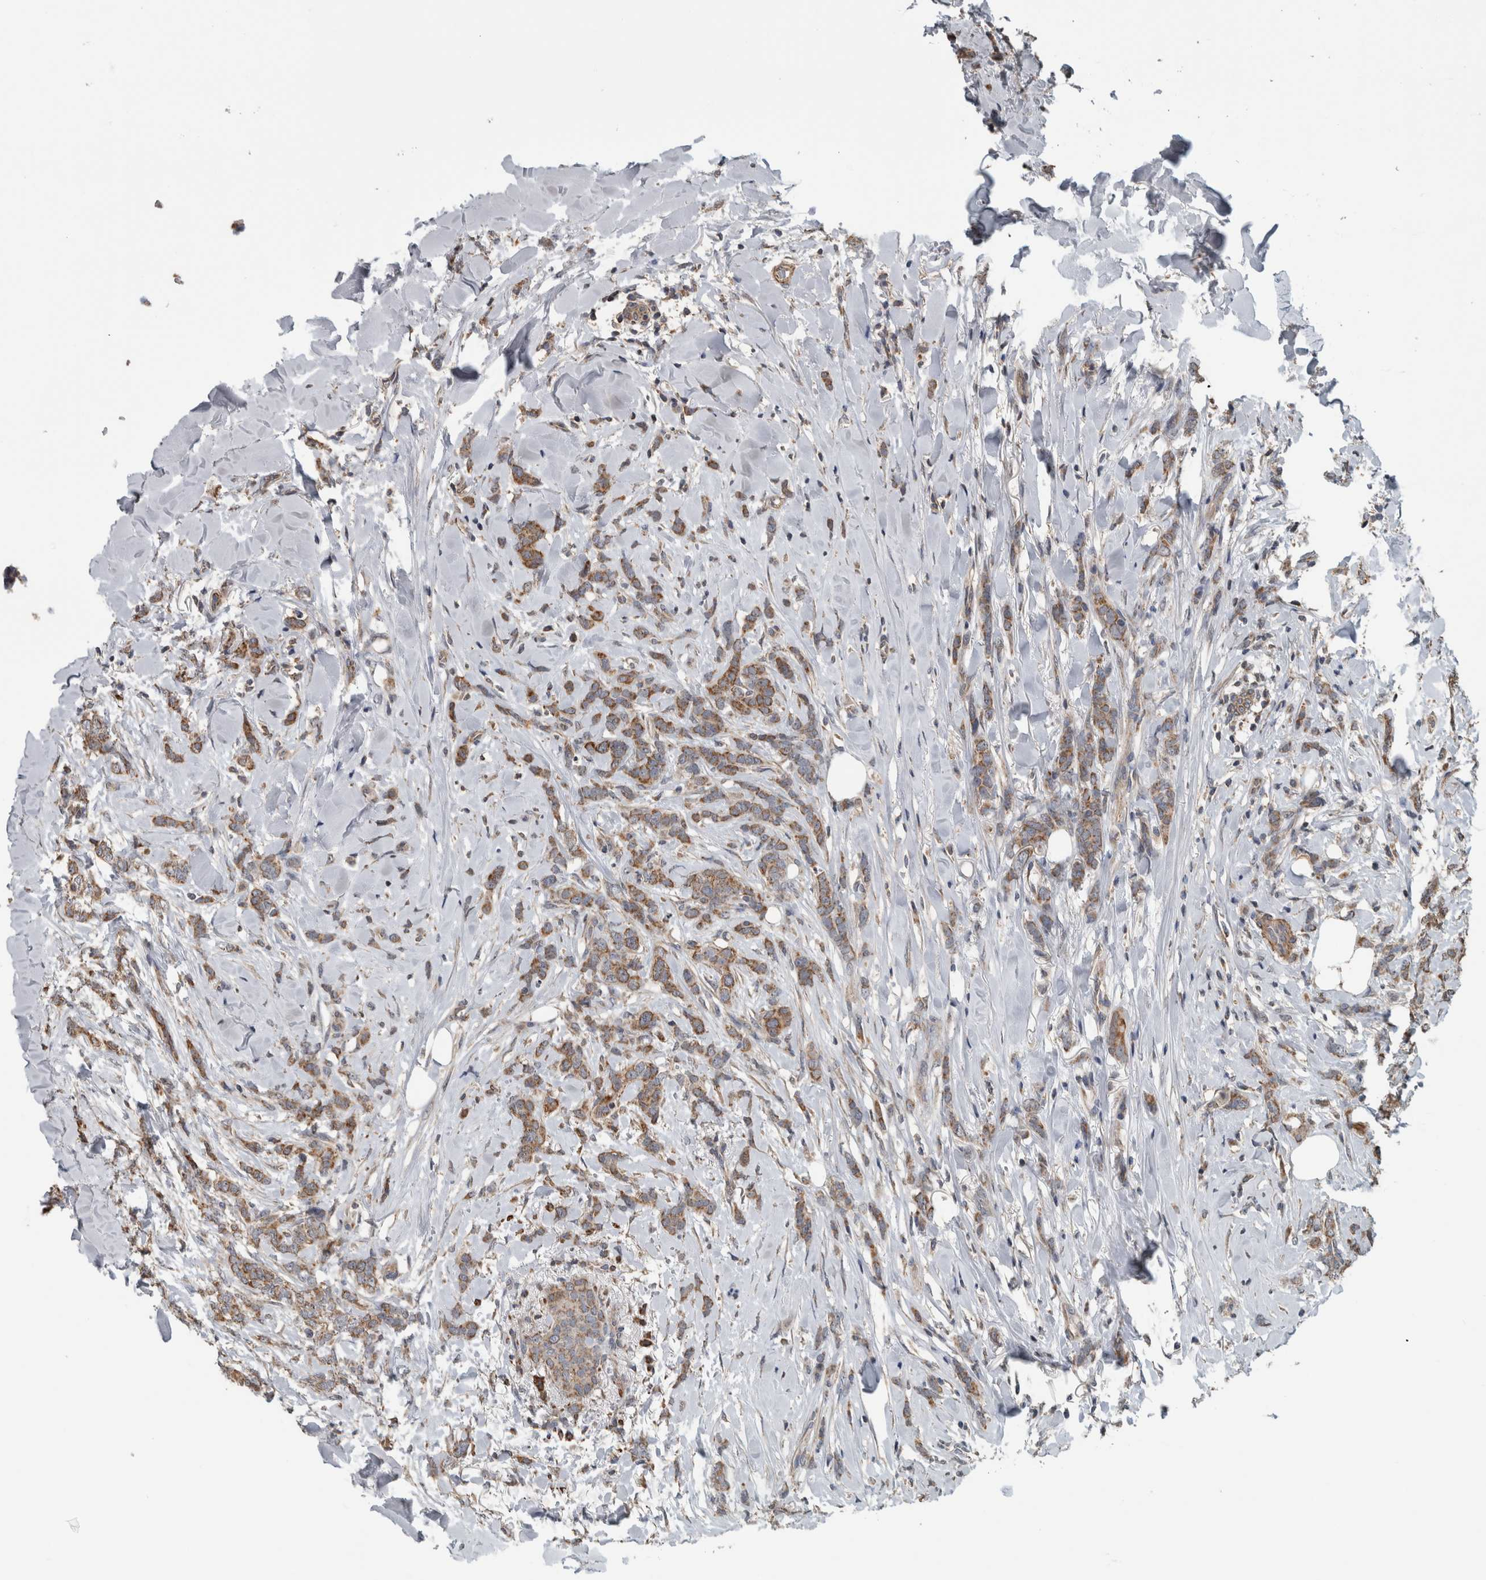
{"staining": {"intensity": "moderate", "quantity": ">75%", "location": "cytoplasmic/membranous"}, "tissue": "breast cancer", "cell_type": "Tumor cells", "image_type": "cancer", "snomed": [{"axis": "morphology", "description": "Lobular carcinoma"}, {"axis": "topography", "description": "Skin"}, {"axis": "topography", "description": "Breast"}], "caption": "IHC (DAB) staining of human breast lobular carcinoma exhibits moderate cytoplasmic/membranous protein expression in approximately >75% of tumor cells.", "gene": "ARMC1", "patient": {"sex": "female", "age": 46}}